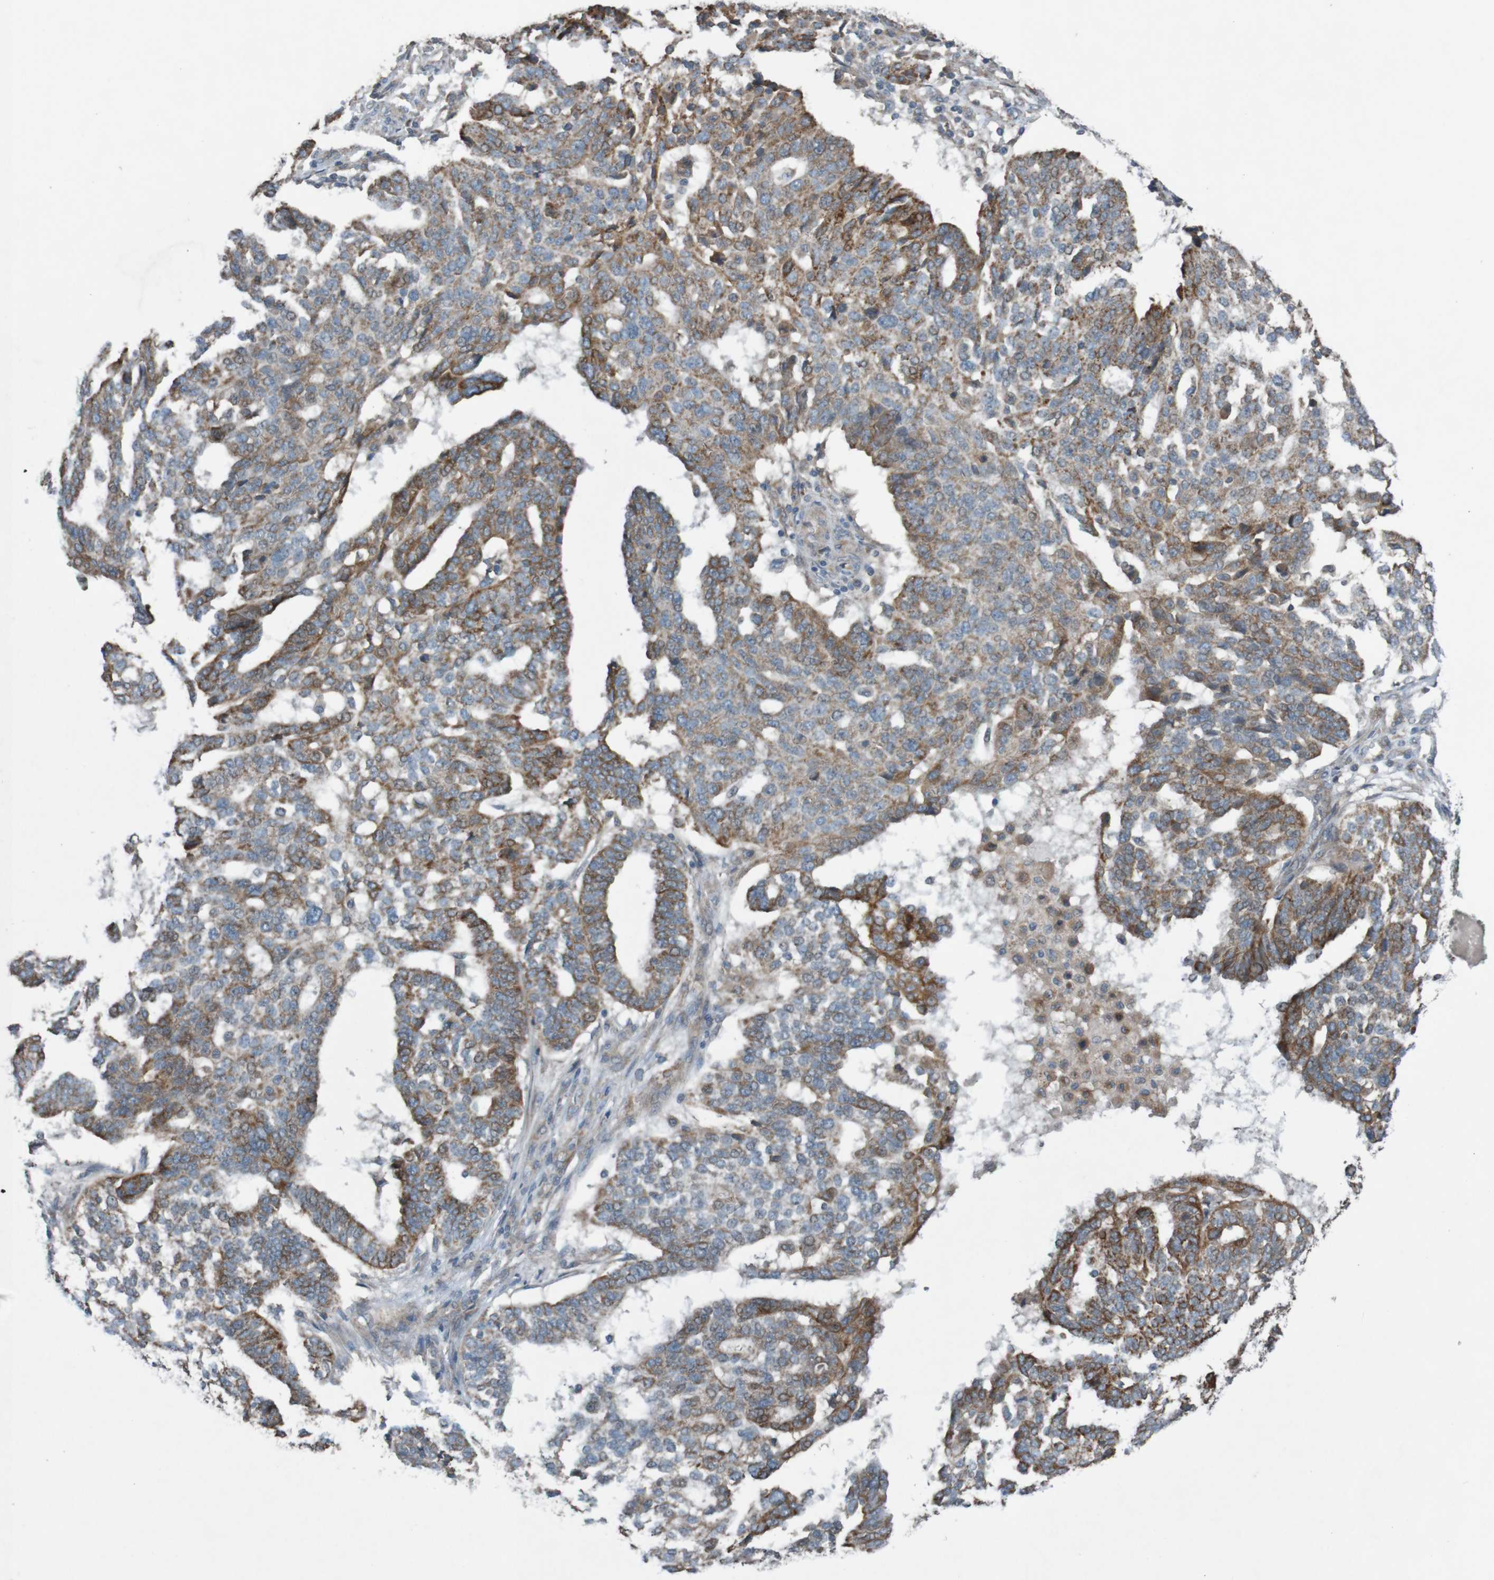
{"staining": {"intensity": "moderate", "quantity": ">75%", "location": "cytoplasmic/membranous"}, "tissue": "ovarian cancer", "cell_type": "Tumor cells", "image_type": "cancer", "snomed": [{"axis": "morphology", "description": "Cystadenocarcinoma, serous, NOS"}, {"axis": "topography", "description": "Ovary"}], "caption": "The micrograph reveals immunohistochemical staining of serous cystadenocarcinoma (ovarian). There is moderate cytoplasmic/membranous positivity is appreciated in about >75% of tumor cells.", "gene": "B3GAT2", "patient": {"sex": "female", "age": 59}}